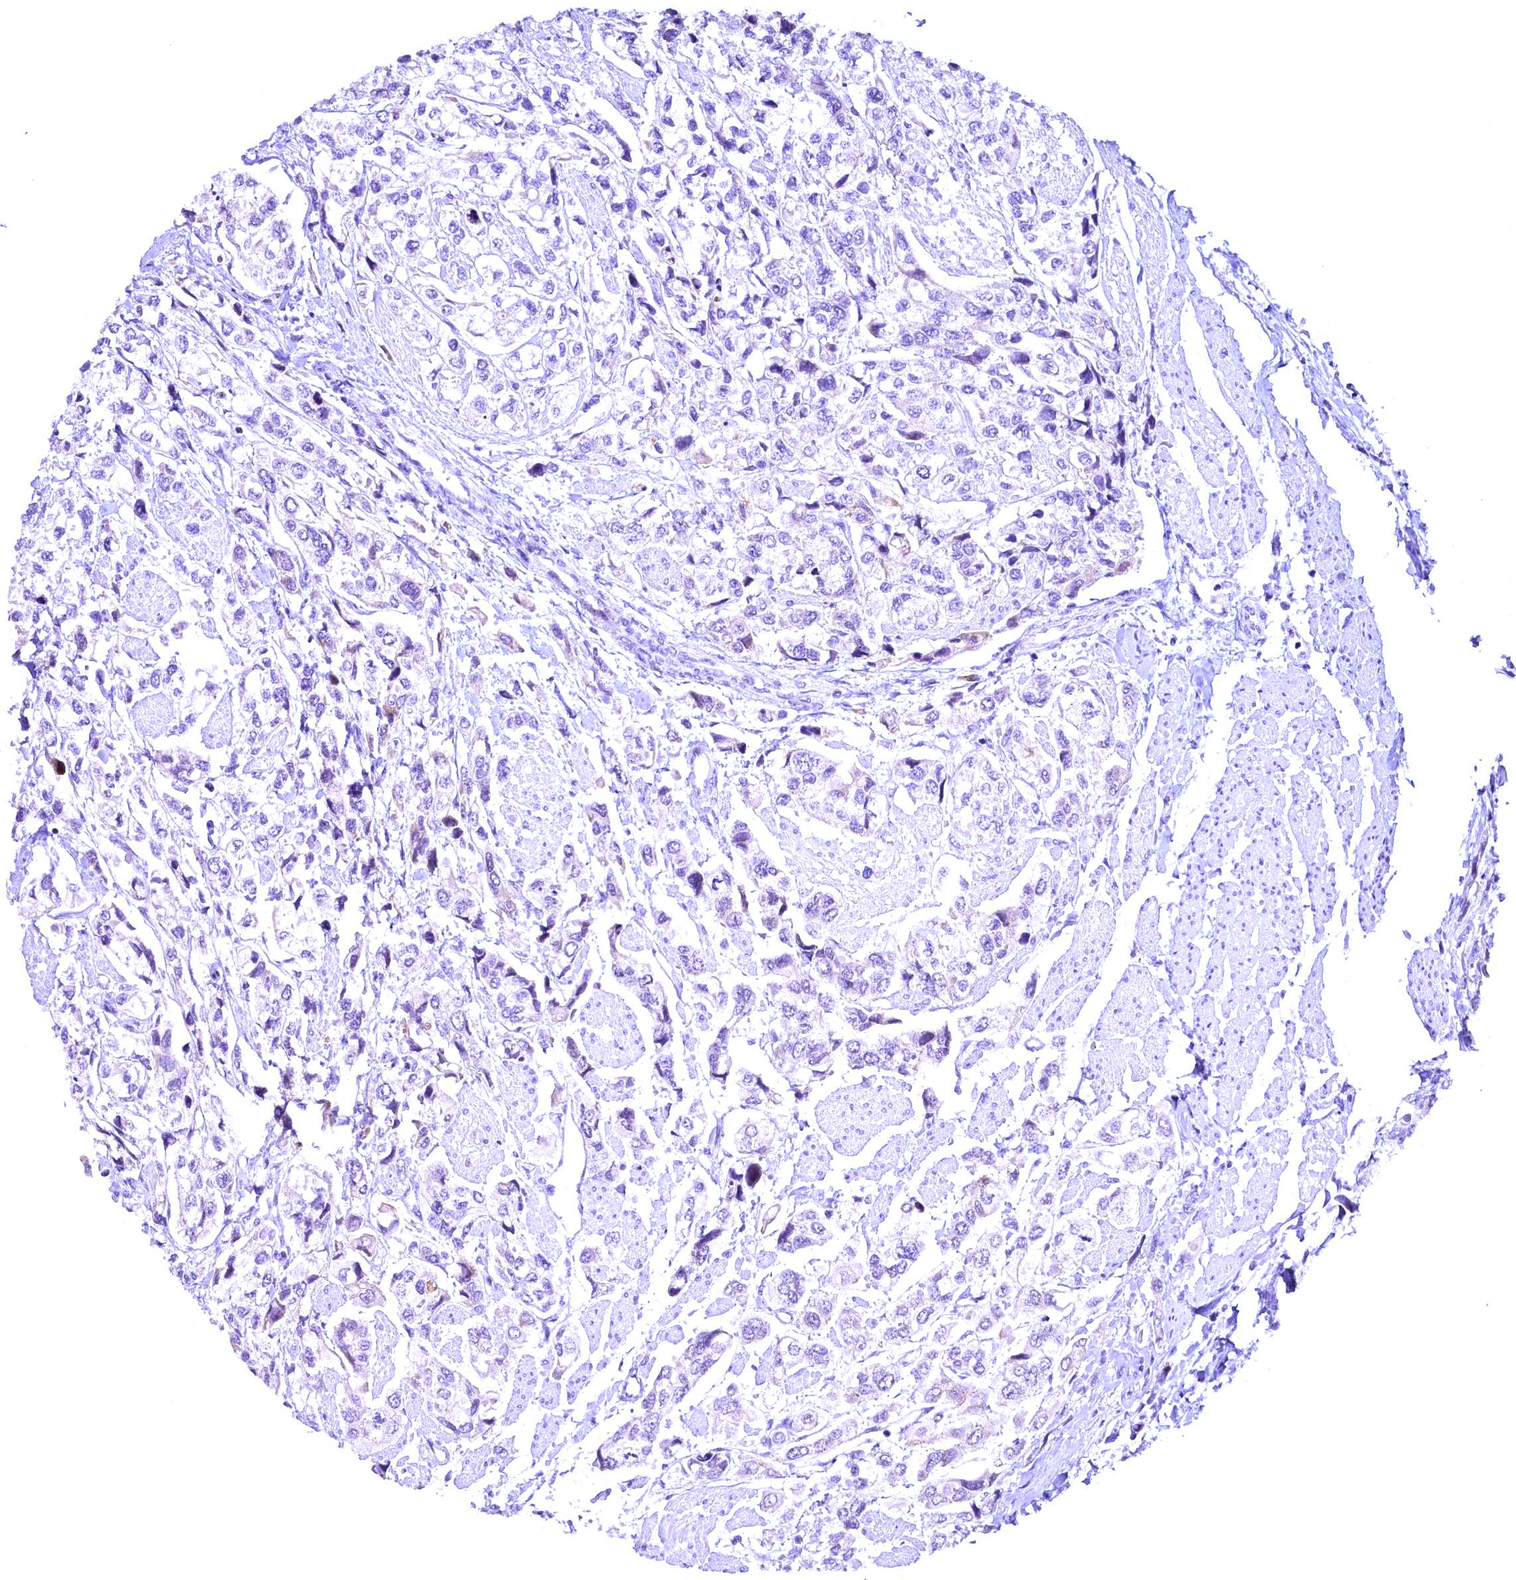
{"staining": {"intensity": "negative", "quantity": "none", "location": "none"}, "tissue": "urothelial cancer", "cell_type": "Tumor cells", "image_type": "cancer", "snomed": [{"axis": "morphology", "description": "Urothelial carcinoma, High grade"}, {"axis": "topography", "description": "Urinary bladder"}], "caption": "The IHC histopathology image has no significant staining in tumor cells of urothelial cancer tissue.", "gene": "CCDC106", "patient": {"sex": "male", "age": 67}}